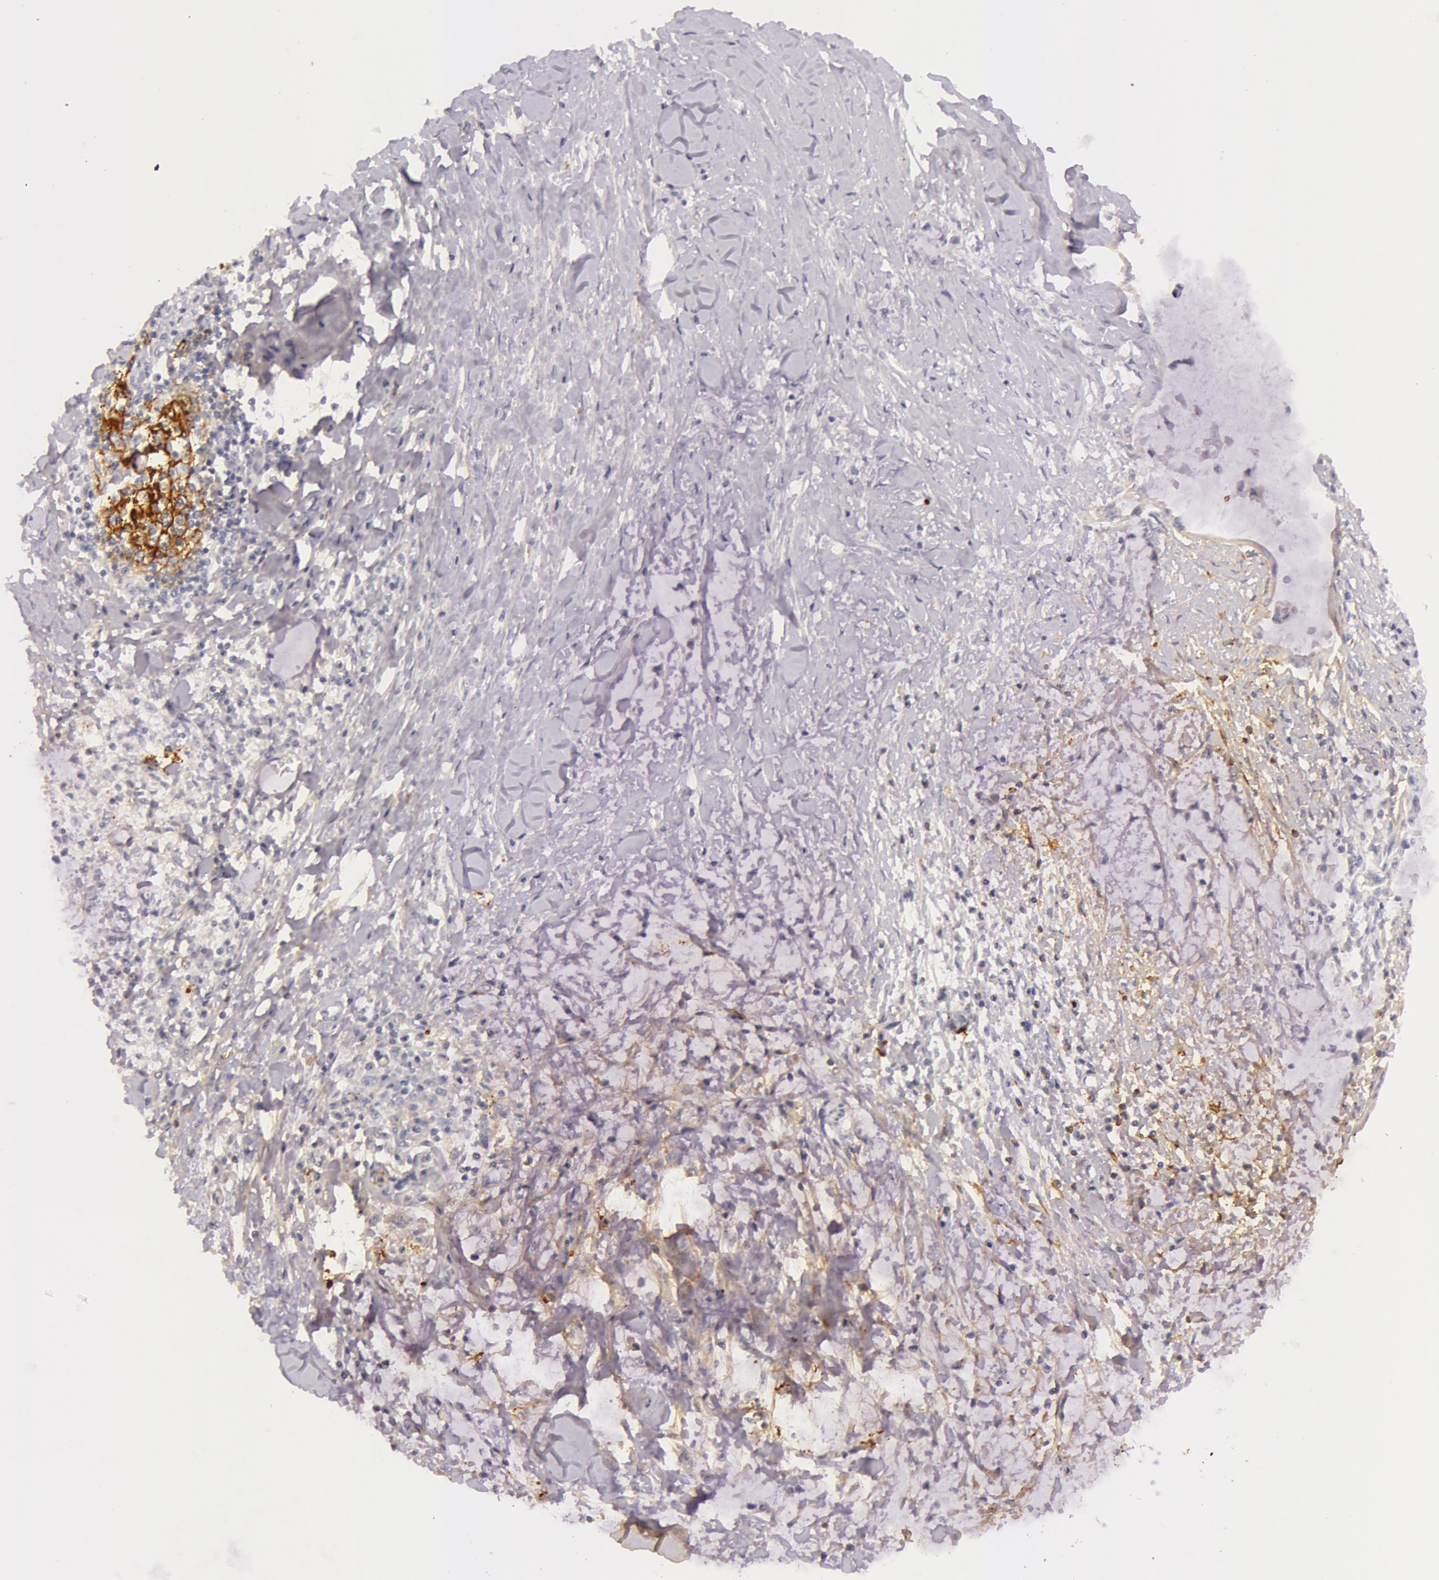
{"staining": {"intensity": "negative", "quantity": "none", "location": "none"}, "tissue": "pancreatic cancer", "cell_type": "Tumor cells", "image_type": "cancer", "snomed": [{"axis": "morphology", "description": "Adenocarcinoma, NOS"}, {"axis": "topography", "description": "Pancreas"}], "caption": "DAB immunohistochemical staining of human pancreatic adenocarcinoma demonstrates no significant expression in tumor cells.", "gene": "C4BPA", "patient": {"sex": "female", "age": 64}}